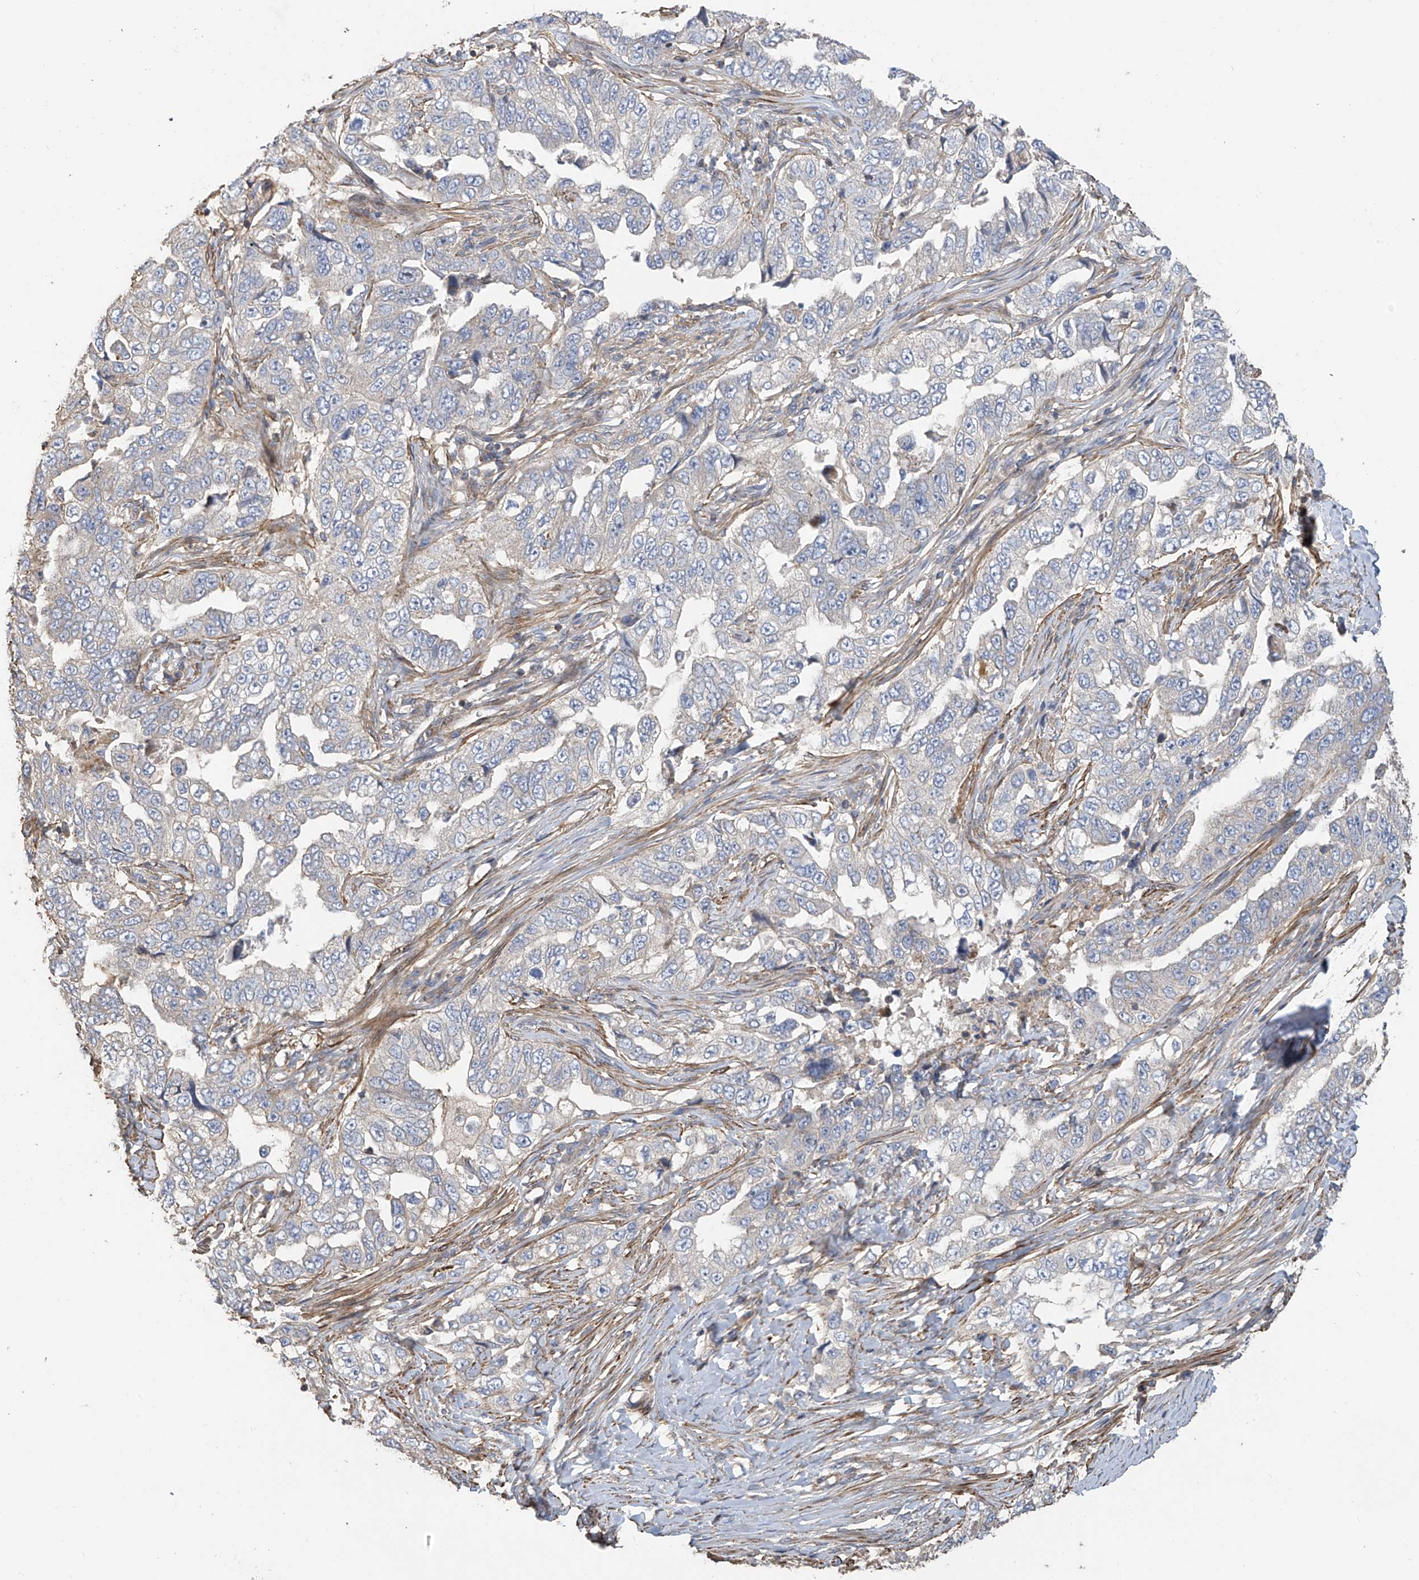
{"staining": {"intensity": "weak", "quantity": "<25%", "location": "cytoplasmic/membranous"}, "tissue": "lung cancer", "cell_type": "Tumor cells", "image_type": "cancer", "snomed": [{"axis": "morphology", "description": "Adenocarcinoma, NOS"}, {"axis": "topography", "description": "Lung"}], "caption": "This image is of lung adenocarcinoma stained with immunohistochemistry to label a protein in brown with the nuclei are counter-stained blue. There is no expression in tumor cells. (DAB (3,3'-diaminobenzidine) immunohistochemistry (IHC) with hematoxylin counter stain).", "gene": "SLC43A3", "patient": {"sex": "female", "age": 51}}